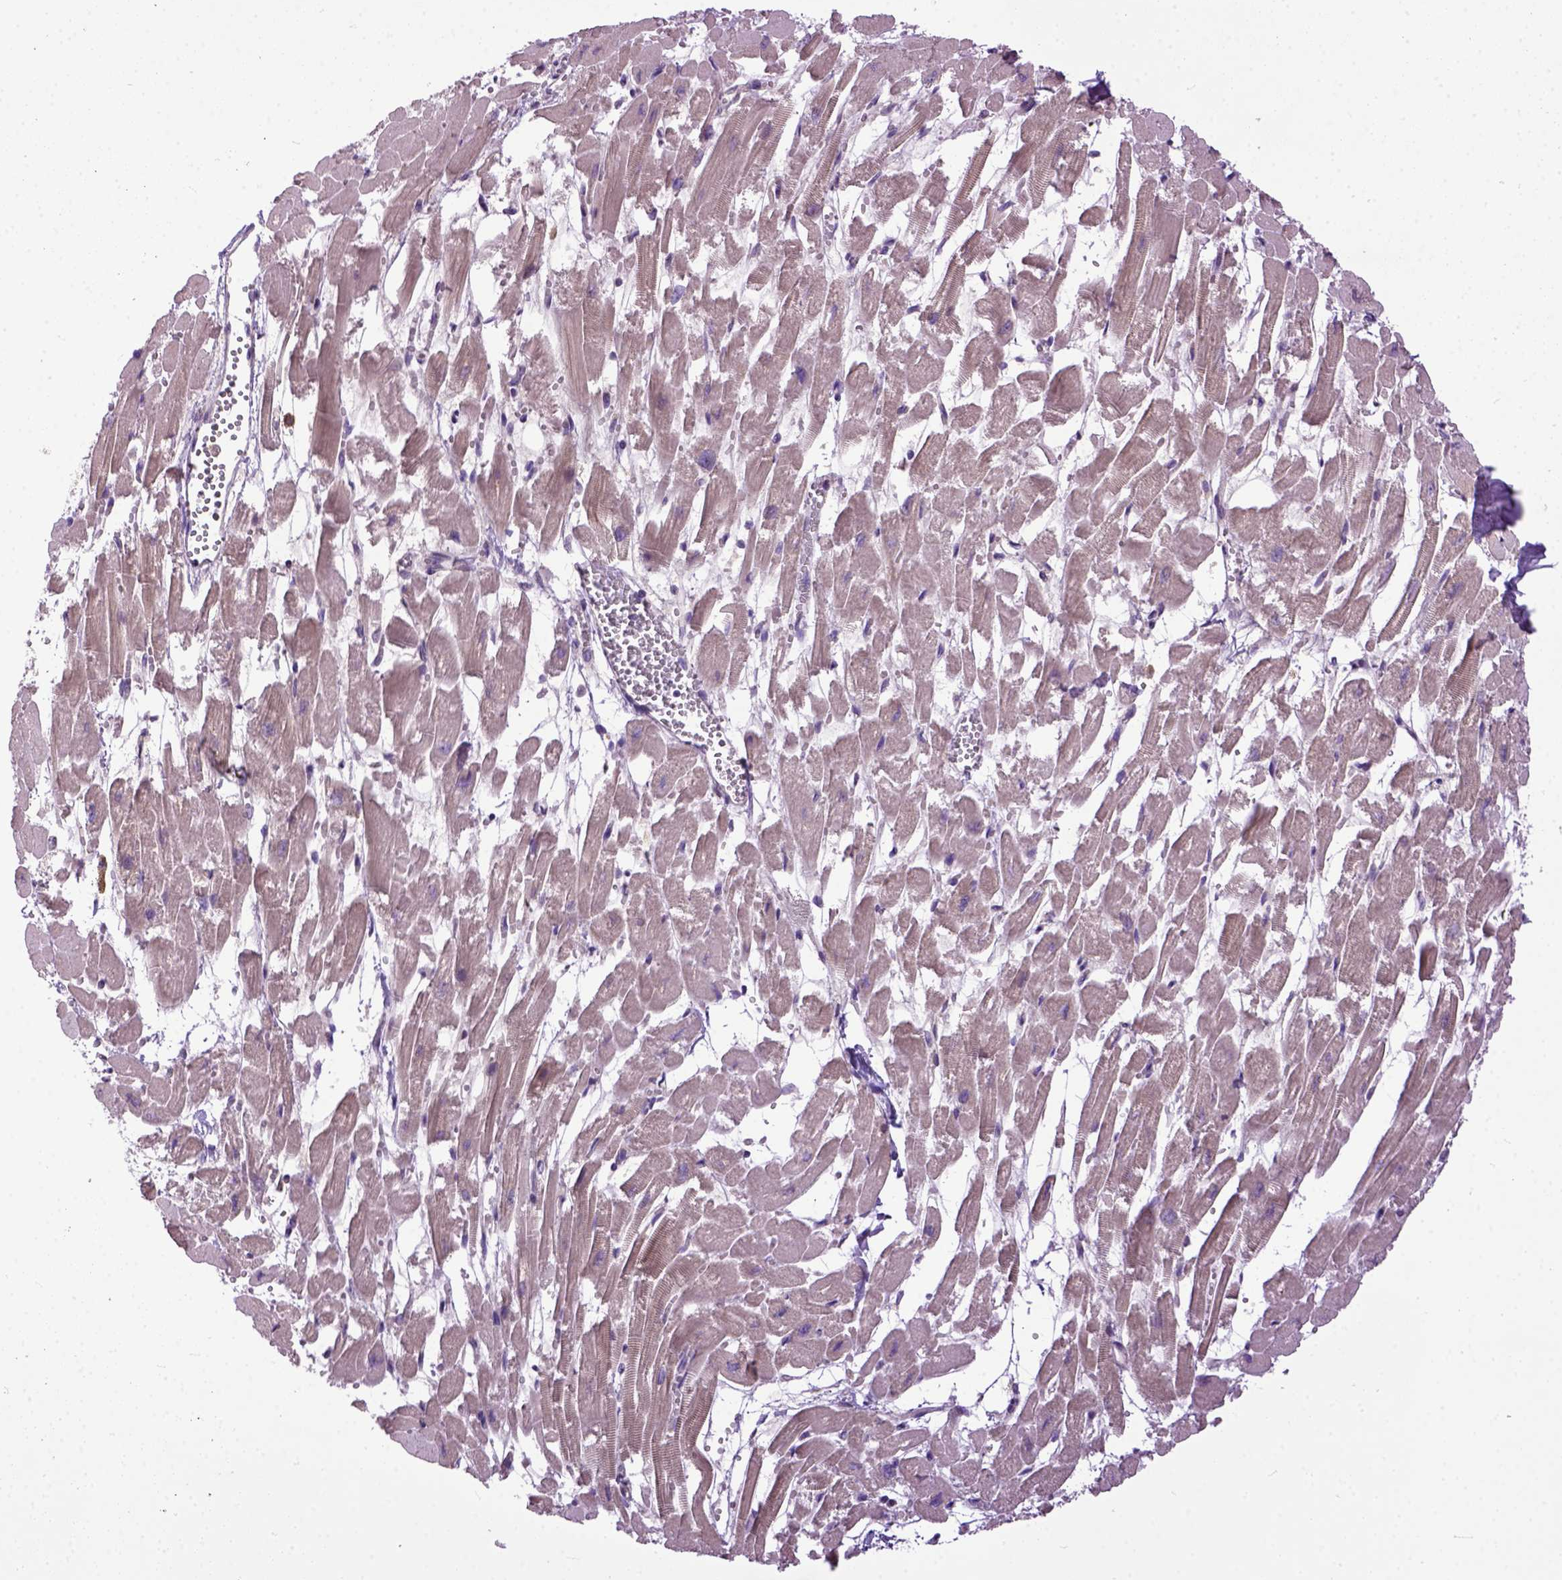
{"staining": {"intensity": "moderate", "quantity": ">75%", "location": "cytoplasmic/membranous"}, "tissue": "heart muscle", "cell_type": "Cardiomyocytes", "image_type": "normal", "snomed": [{"axis": "morphology", "description": "Normal tissue, NOS"}, {"axis": "topography", "description": "Heart"}], "caption": "Immunohistochemical staining of normal human heart muscle exhibits medium levels of moderate cytoplasmic/membranous staining in approximately >75% of cardiomyocytes. Nuclei are stained in blue.", "gene": "CPNE1", "patient": {"sex": "female", "age": 52}}